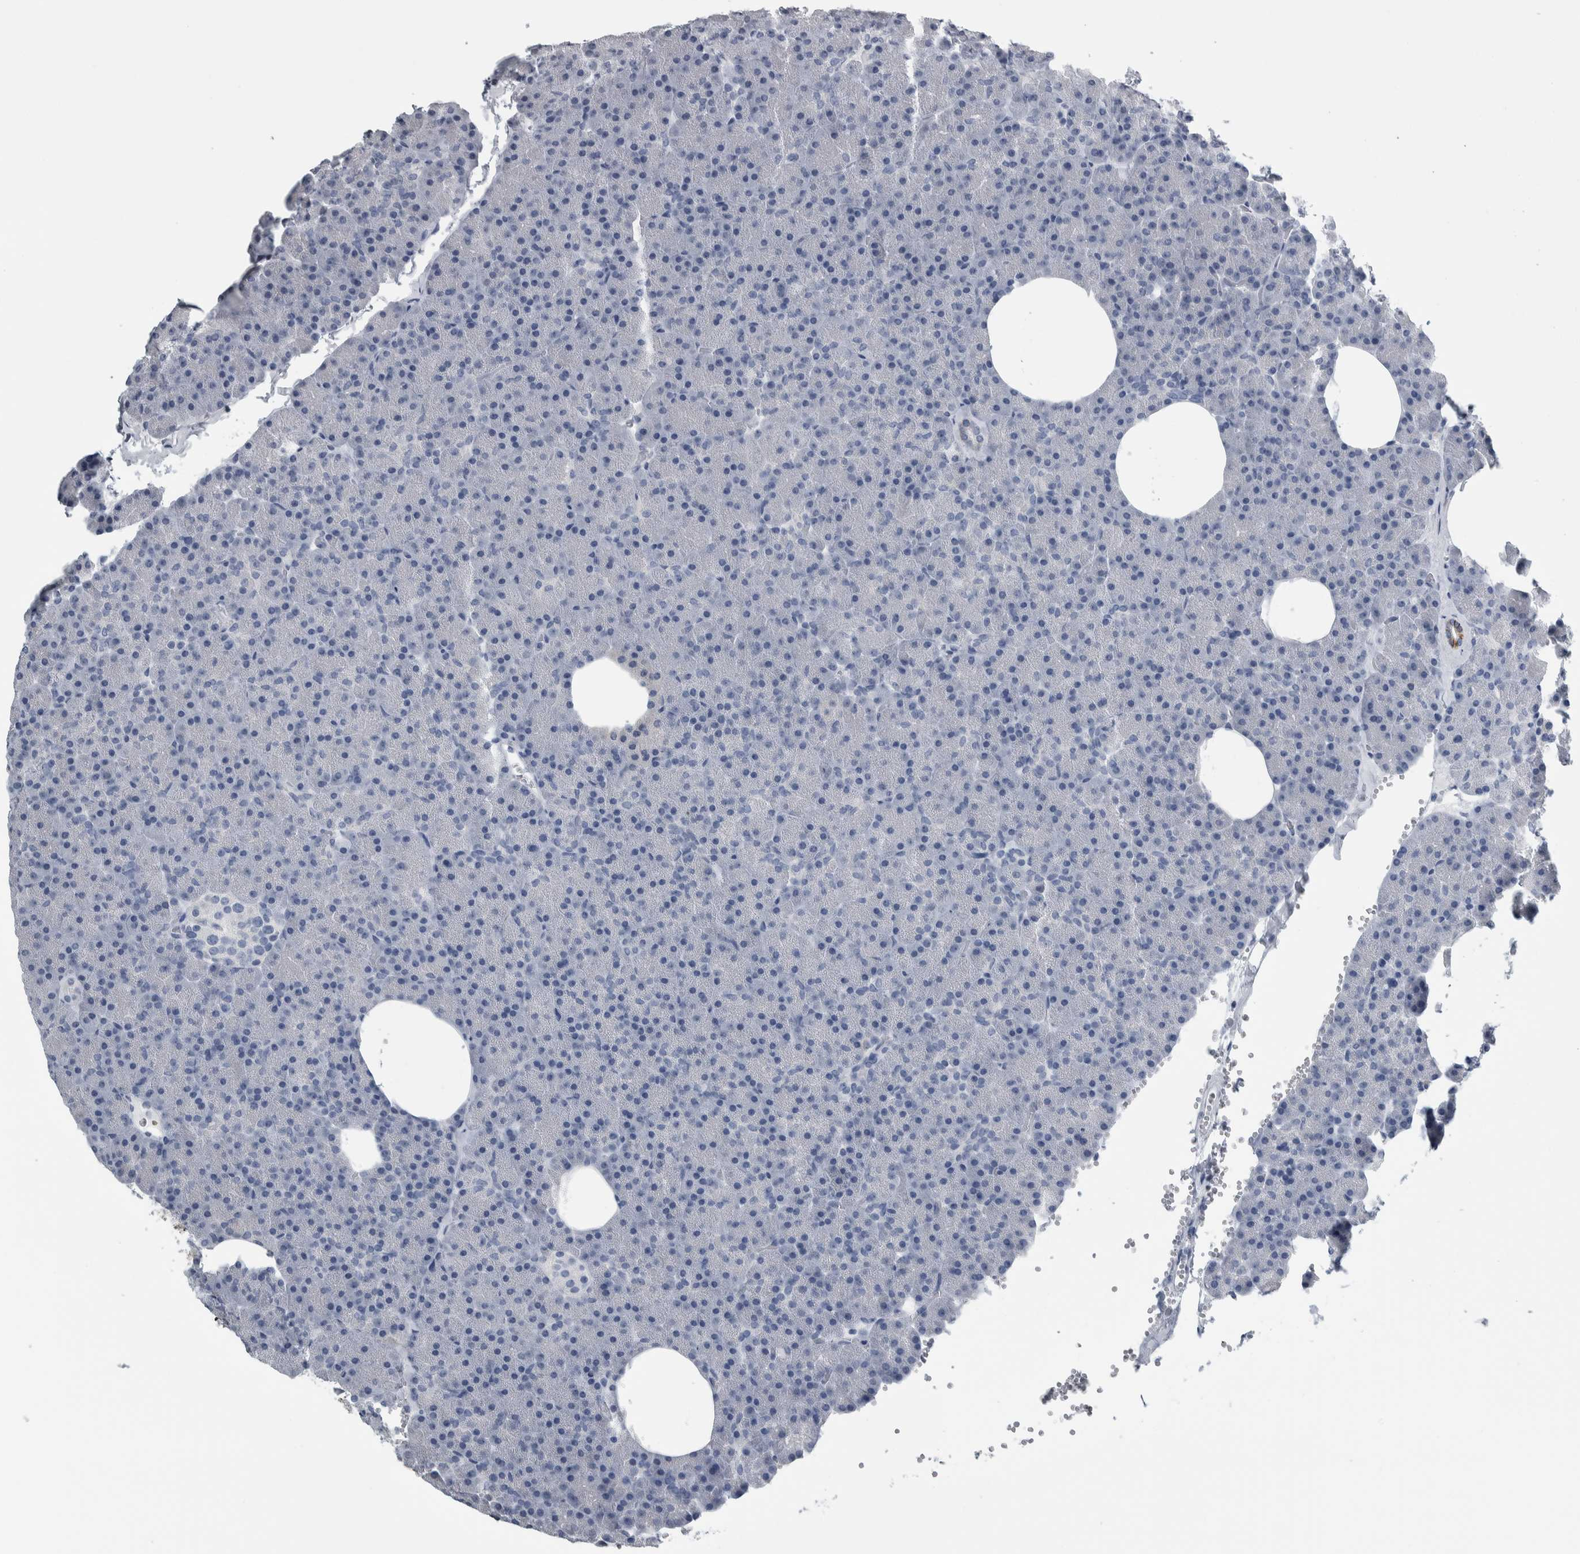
{"staining": {"intensity": "negative", "quantity": "none", "location": "none"}, "tissue": "pancreas", "cell_type": "Exocrine glandular cells", "image_type": "normal", "snomed": [{"axis": "morphology", "description": "Normal tissue, NOS"}, {"axis": "morphology", "description": "Carcinoid, malignant, NOS"}, {"axis": "topography", "description": "Pancreas"}], "caption": "DAB (3,3'-diaminobenzidine) immunohistochemical staining of normal pancreas exhibits no significant expression in exocrine glandular cells. (Stains: DAB immunohistochemistry (IHC) with hematoxylin counter stain, Microscopy: brightfield microscopy at high magnification).", "gene": "CDH17", "patient": {"sex": "female", "age": 35}}